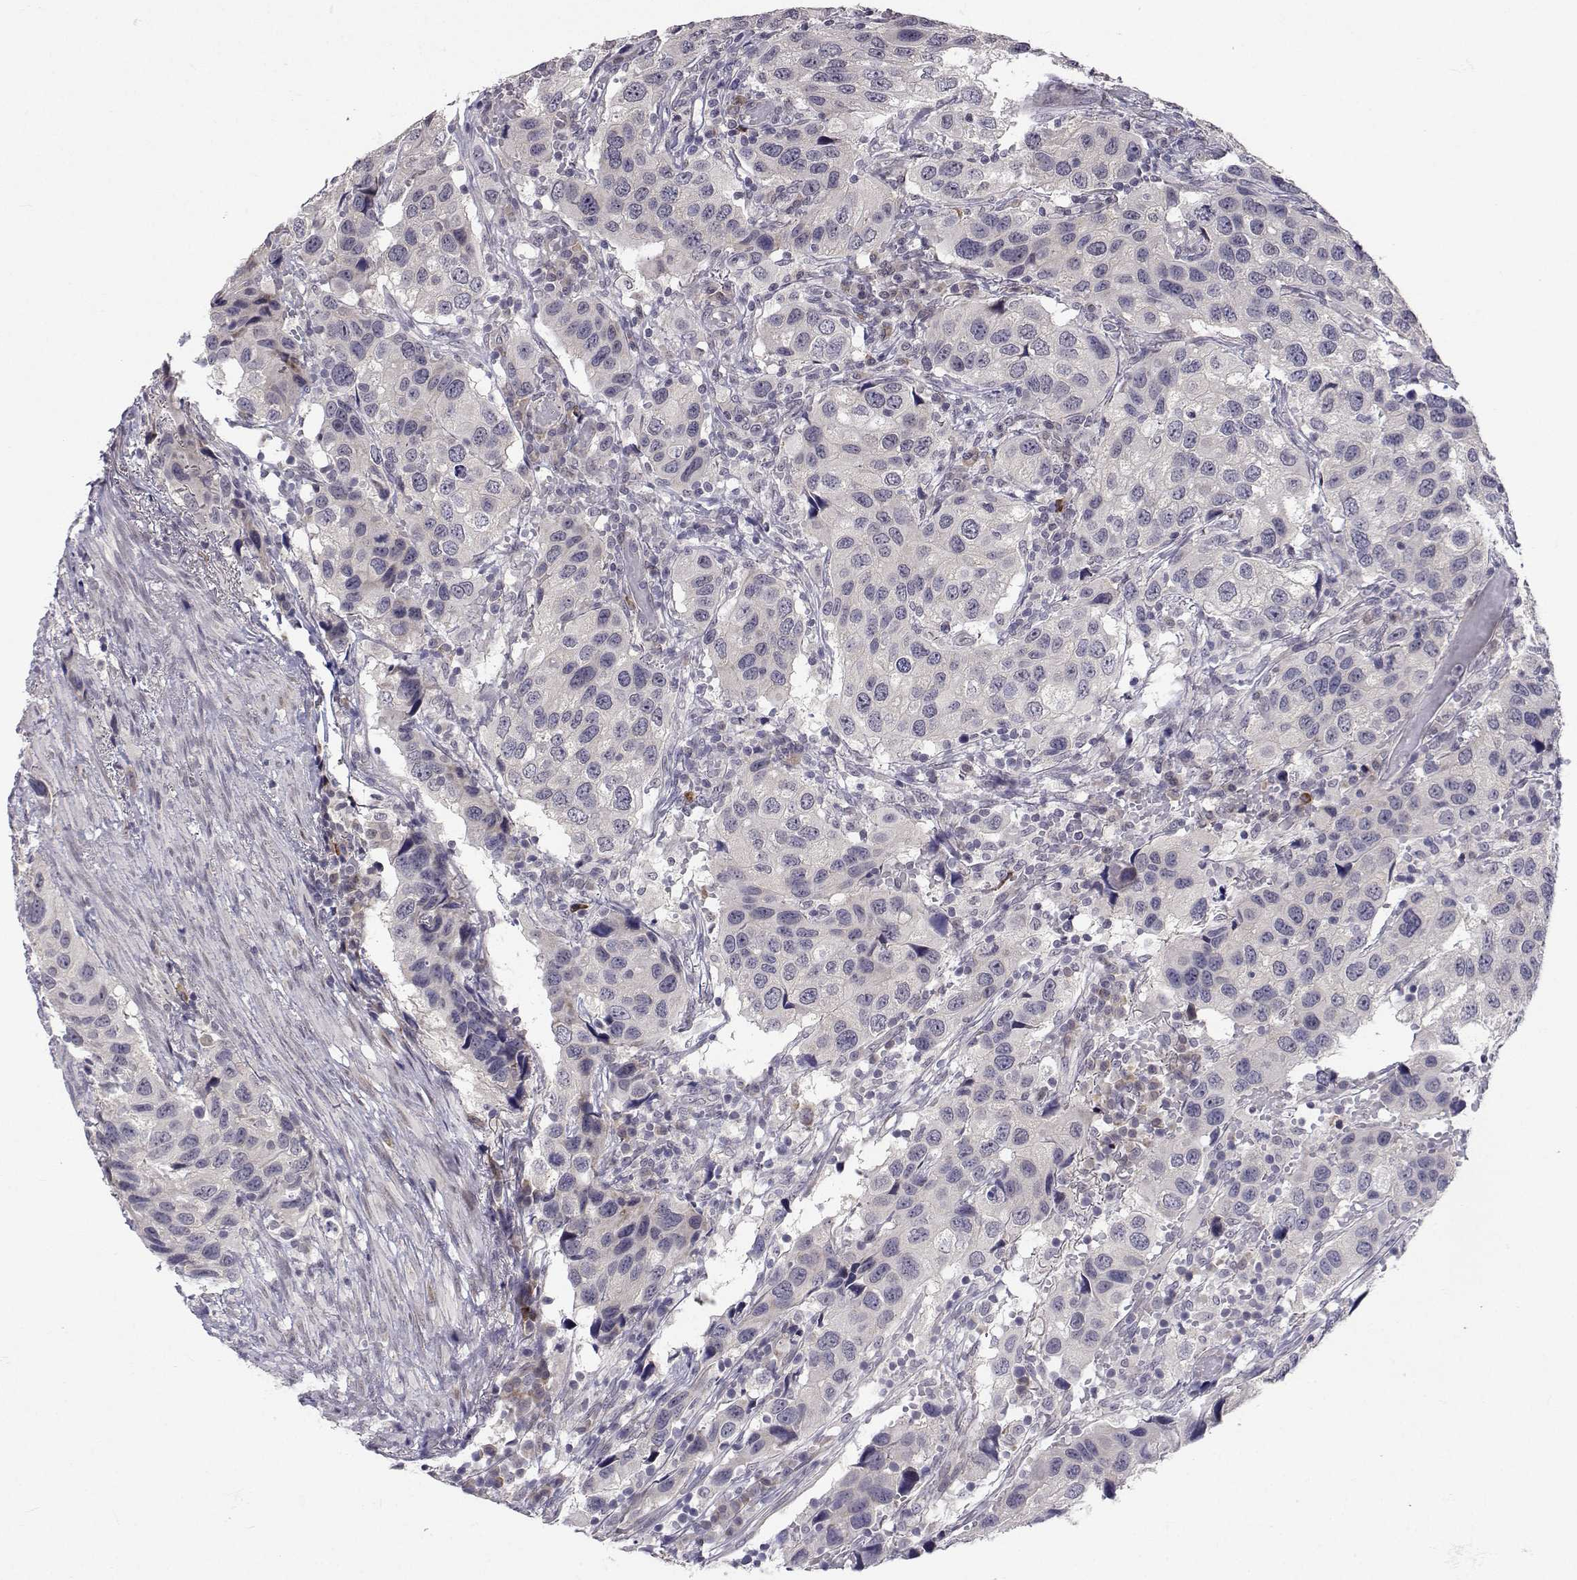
{"staining": {"intensity": "negative", "quantity": "none", "location": "none"}, "tissue": "urothelial cancer", "cell_type": "Tumor cells", "image_type": "cancer", "snomed": [{"axis": "morphology", "description": "Urothelial carcinoma, High grade"}, {"axis": "topography", "description": "Urinary bladder"}], "caption": "DAB (3,3'-diaminobenzidine) immunohistochemical staining of high-grade urothelial carcinoma displays no significant expression in tumor cells.", "gene": "SLC6A3", "patient": {"sex": "male", "age": 79}}